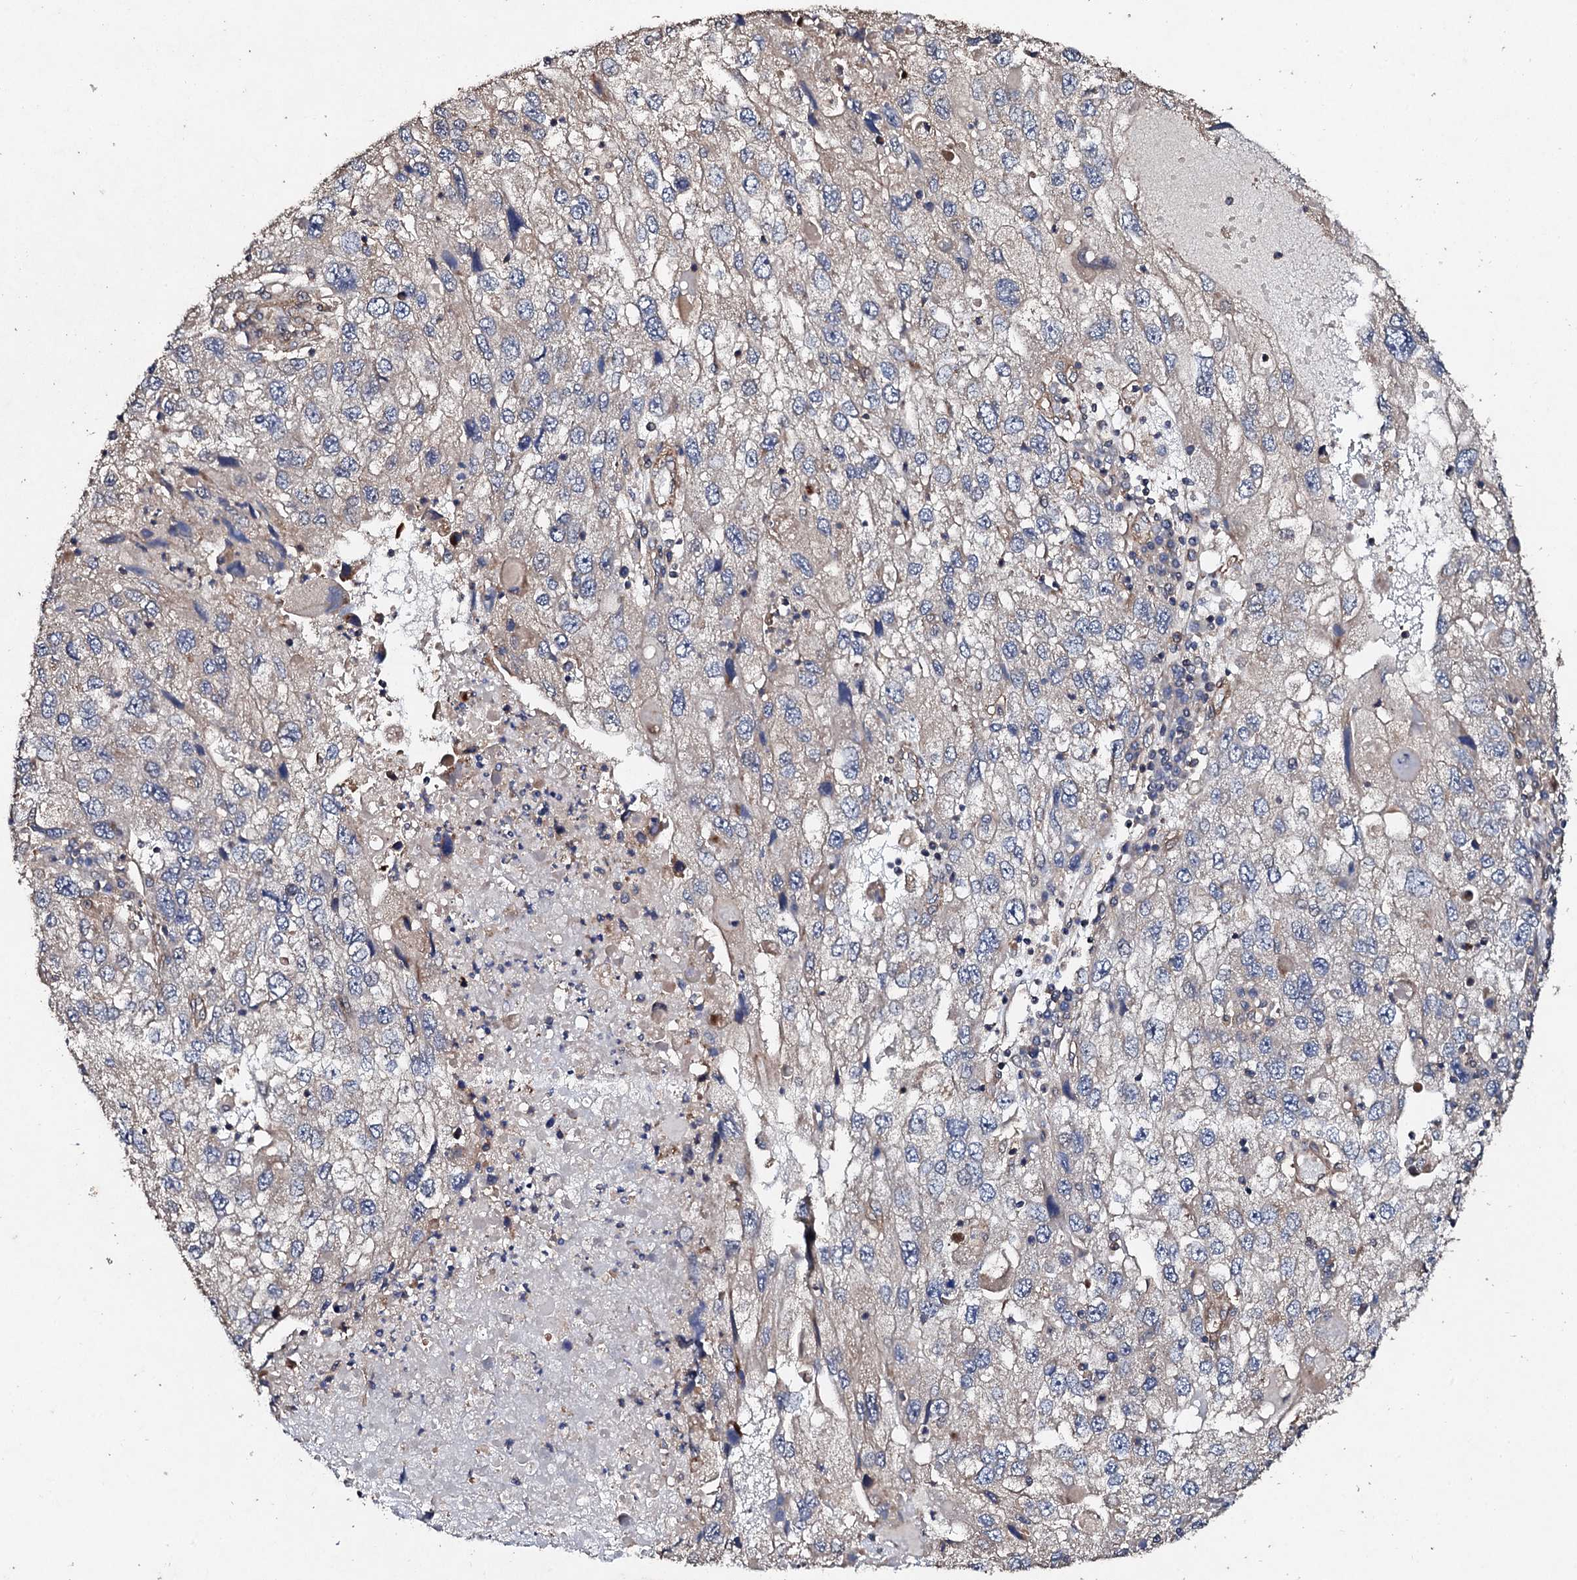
{"staining": {"intensity": "weak", "quantity": "<25%", "location": "cytoplasmic/membranous"}, "tissue": "endometrial cancer", "cell_type": "Tumor cells", "image_type": "cancer", "snomed": [{"axis": "morphology", "description": "Adenocarcinoma, NOS"}, {"axis": "topography", "description": "Endometrium"}], "caption": "This micrograph is of endometrial cancer stained with IHC to label a protein in brown with the nuclei are counter-stained blue. There is no positivity in tumor cells.", "gene": "MOCOS", "patient": {"sex": "female", "age": 49}}